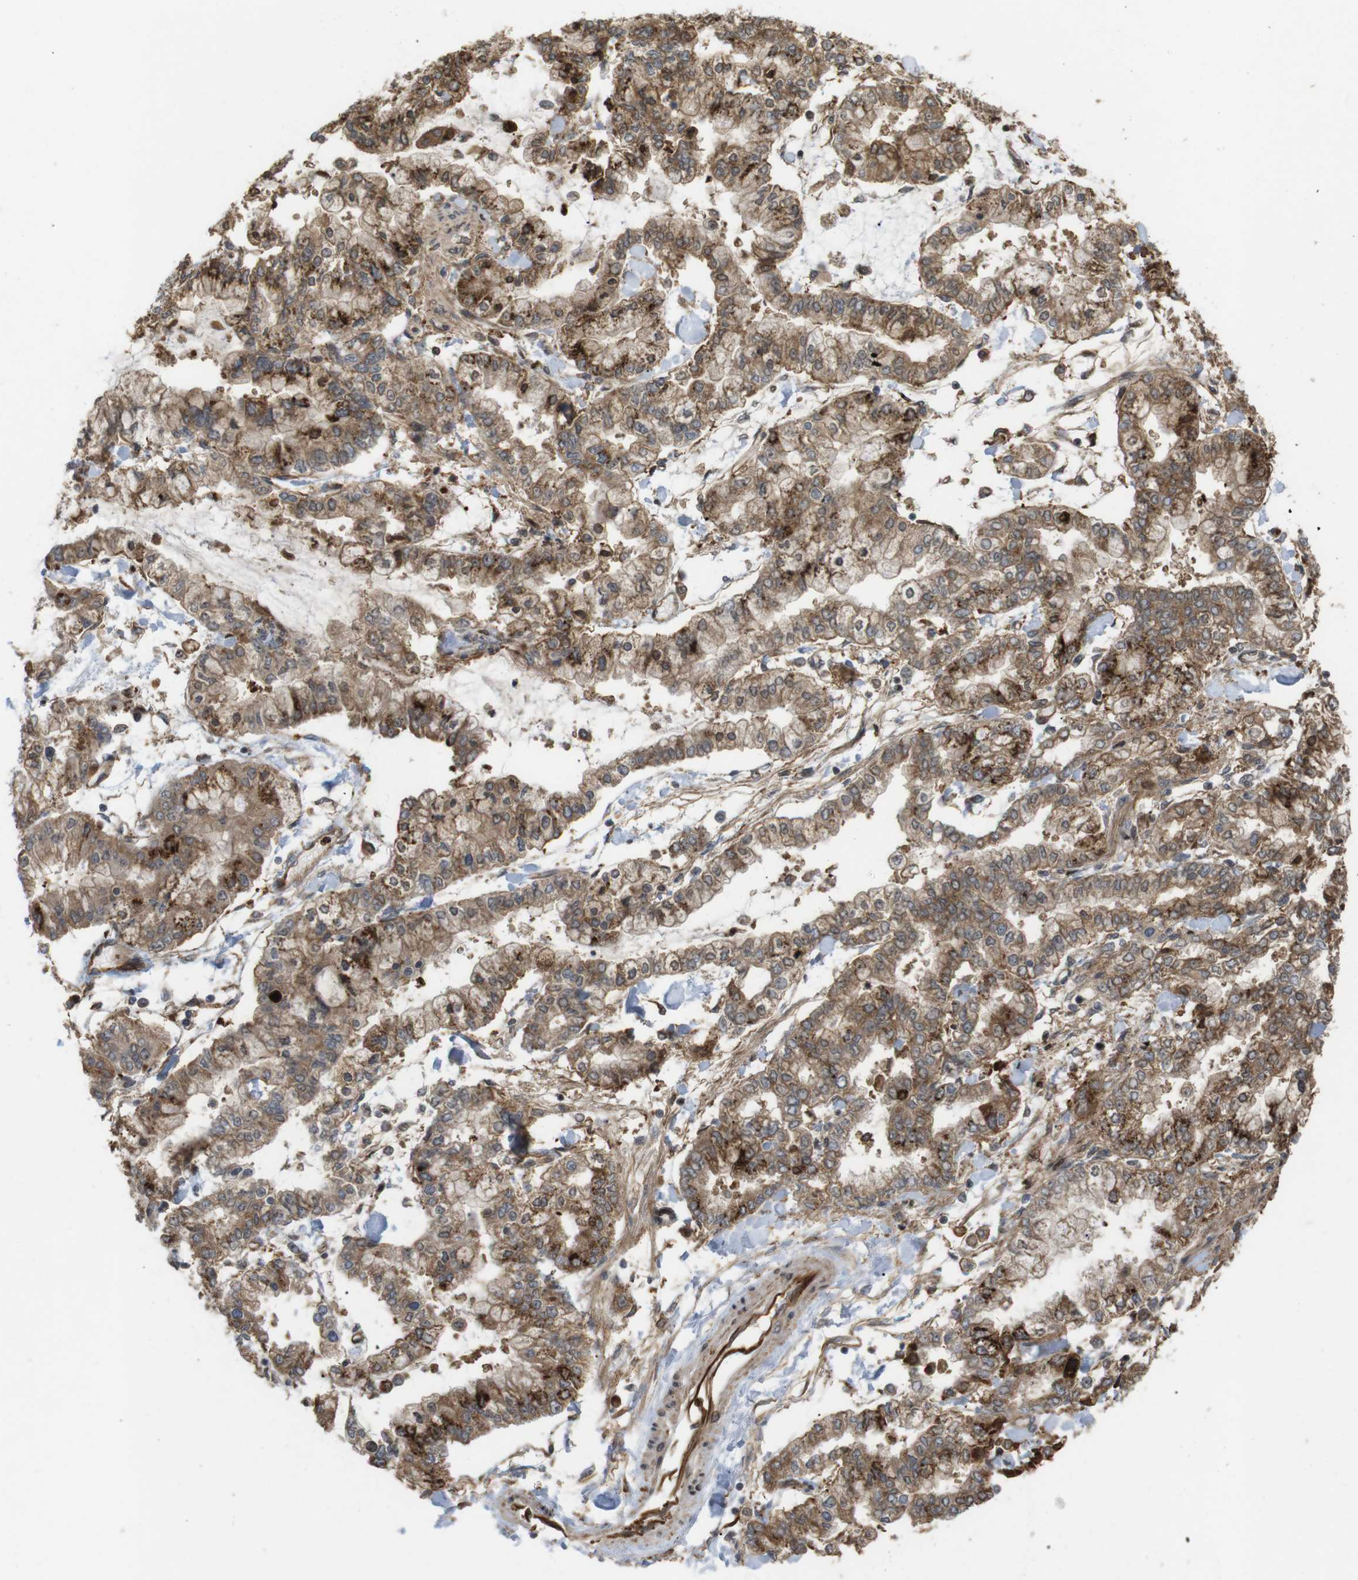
{"staining": {"intensity": "moderate", "quantity": ">75%", "location": "cytoplasmic/membranous"}, "tissue": "stomach cancer", "cell_type": "Tumor cells", "image_type": "cancer", "snomed": [{"axis": "morphology", "description": "Normal tissue, NOS"}, {"axis": "morphology", "description": "Adenocarcinoma, NOS"}, {"axis": "topography", "description": "Stomach, upper"}, {"axis": "topography", "description": "Stomach"}], "caption": "This is a histology image of immunohistochemistry (IHC) staining of adenocarcinoma (stomach), which shows moderate staining in the cytoplasmic/membranous of tumor cells.", "gene": "SP2", "patient": {"sex": "male", "age": 76}}